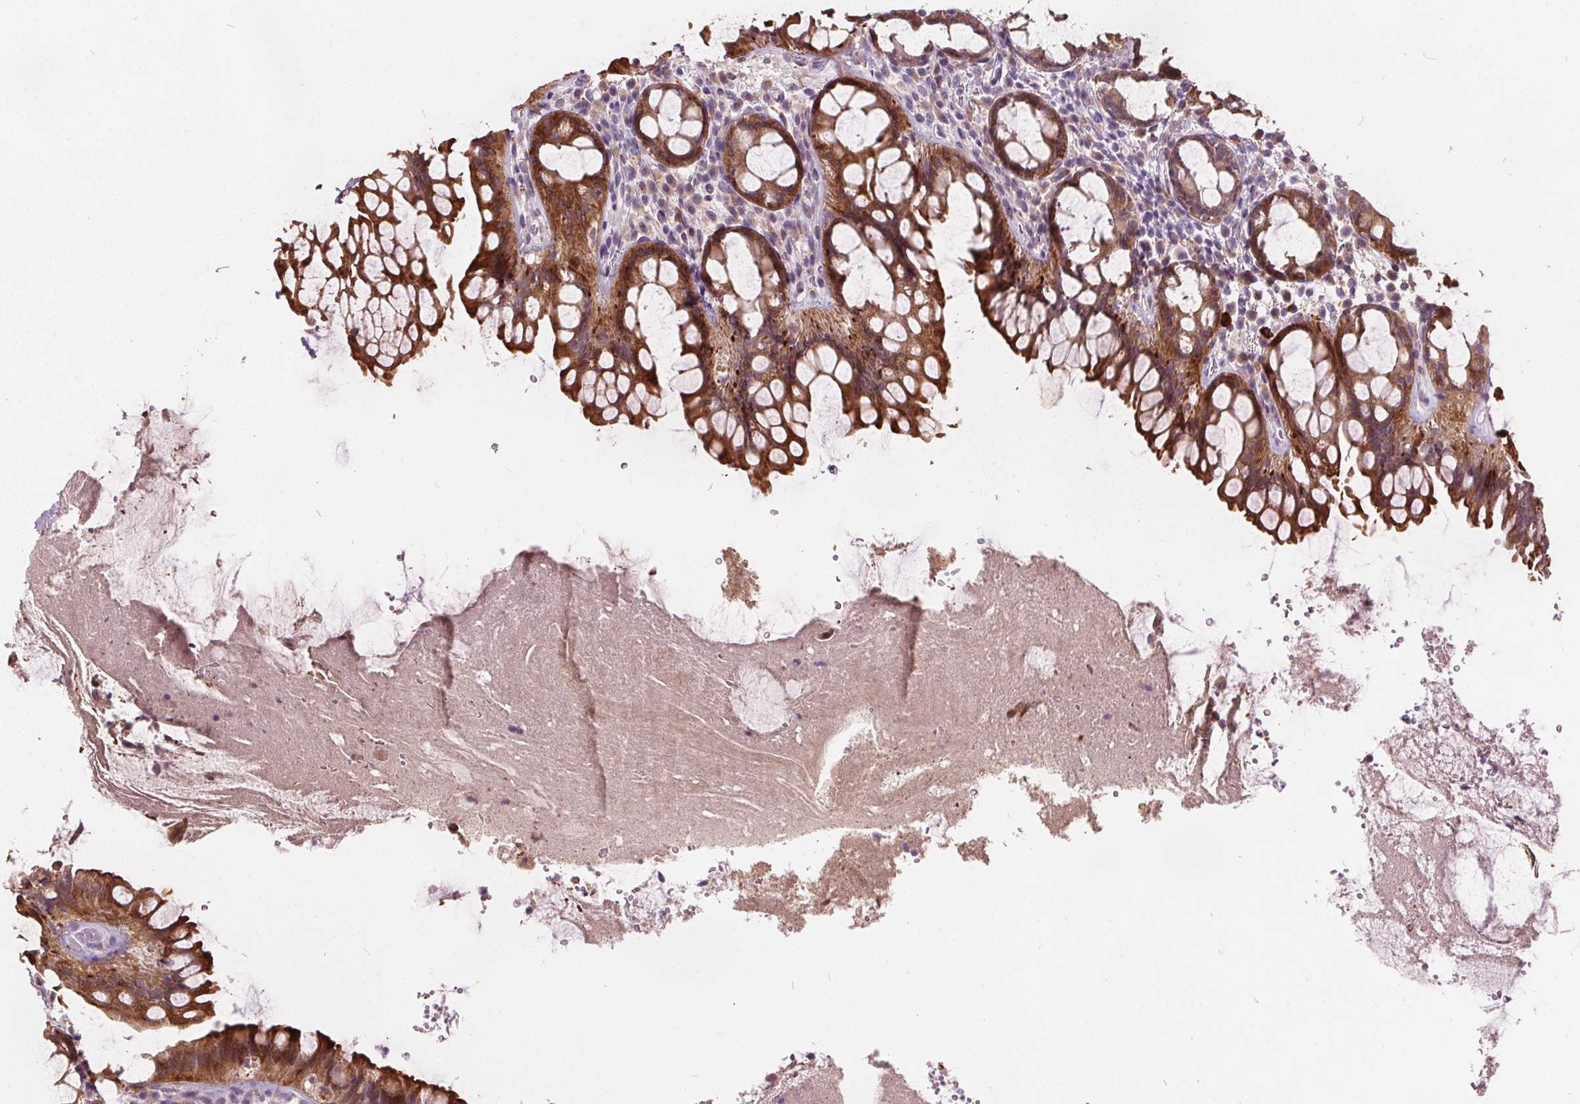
{"staining": {"intensity": "strong", "quantity": "25%-75%", "location": "cytoplasmic/membranous"}, "tissue": "rectum", "cell_type": "Glandular cells", "image_type": "normal", "snomed": [{"axis": "morphology", "description": "Normal tissue, NOS"}, {"axis": "topography", "description": "Rectum"}], "caption": "Human rectum stained with a brown dye reveals strong cytoplasmic/membranous positive expression in approximately 25%-75% of glandular cells.", "gene": "ACOX2", "patient": {"sex": "female", "age": 69}}